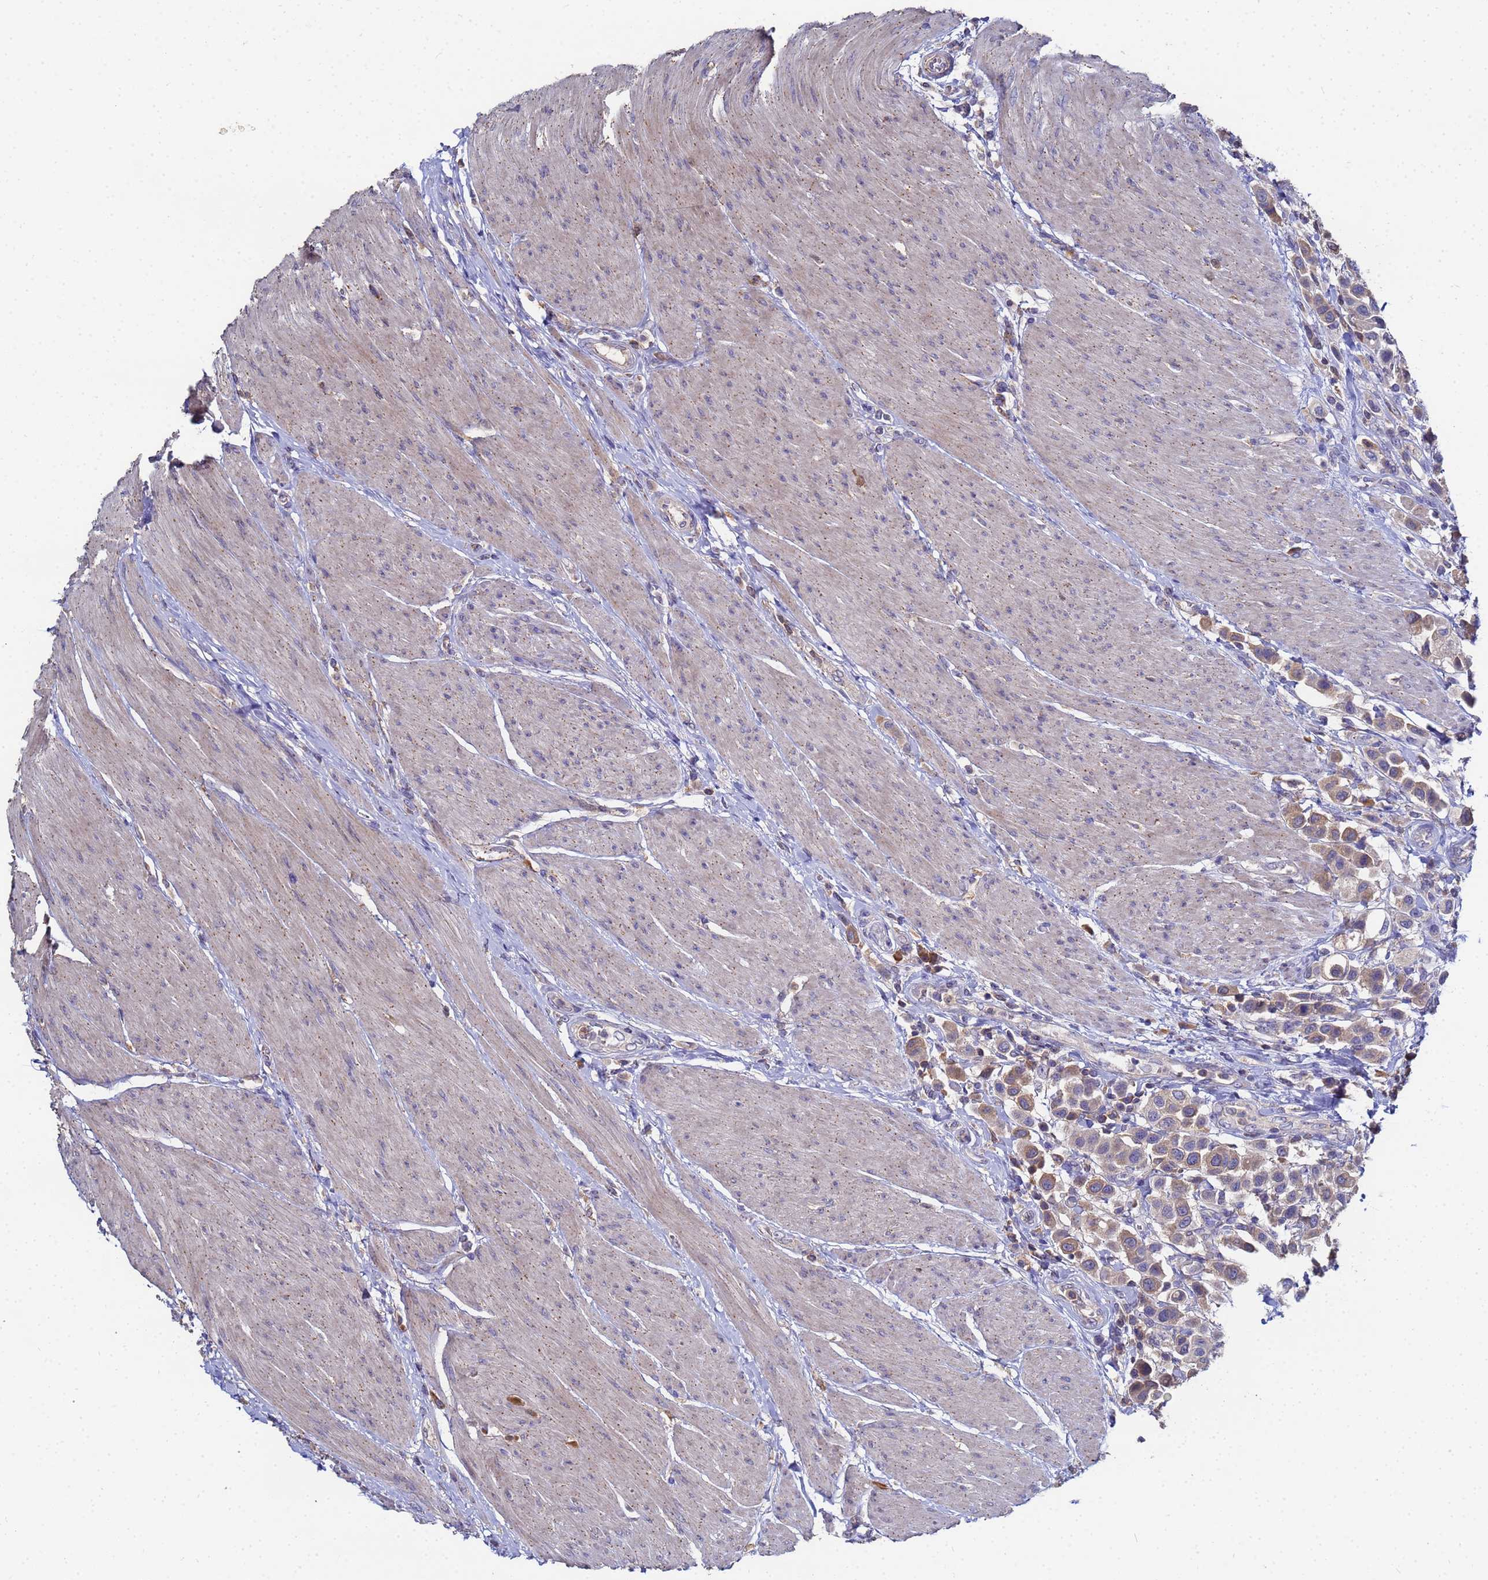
{"staining": {"intensity": "moderate", "quantity": "<25%", "location": "cytoplasmic/membranous"}, "tissue": "urothelial cancer", "cell_type": "Tumor cells", "image_type": "cancer", "snomed": [{"axis": "morphology", "description": "Urothelial carcinoma, High grade"}, {"axis": "topography", "description": "Urinary bladder"}], "caption": "Brown immunohistochemical staining in human urothelial cancer reveals moderate cytoplasmic/membranous staining in approximately <25% of tumor cells.", "gene": "TCP10L", "patient": {"sex": "male", "age": 50}}